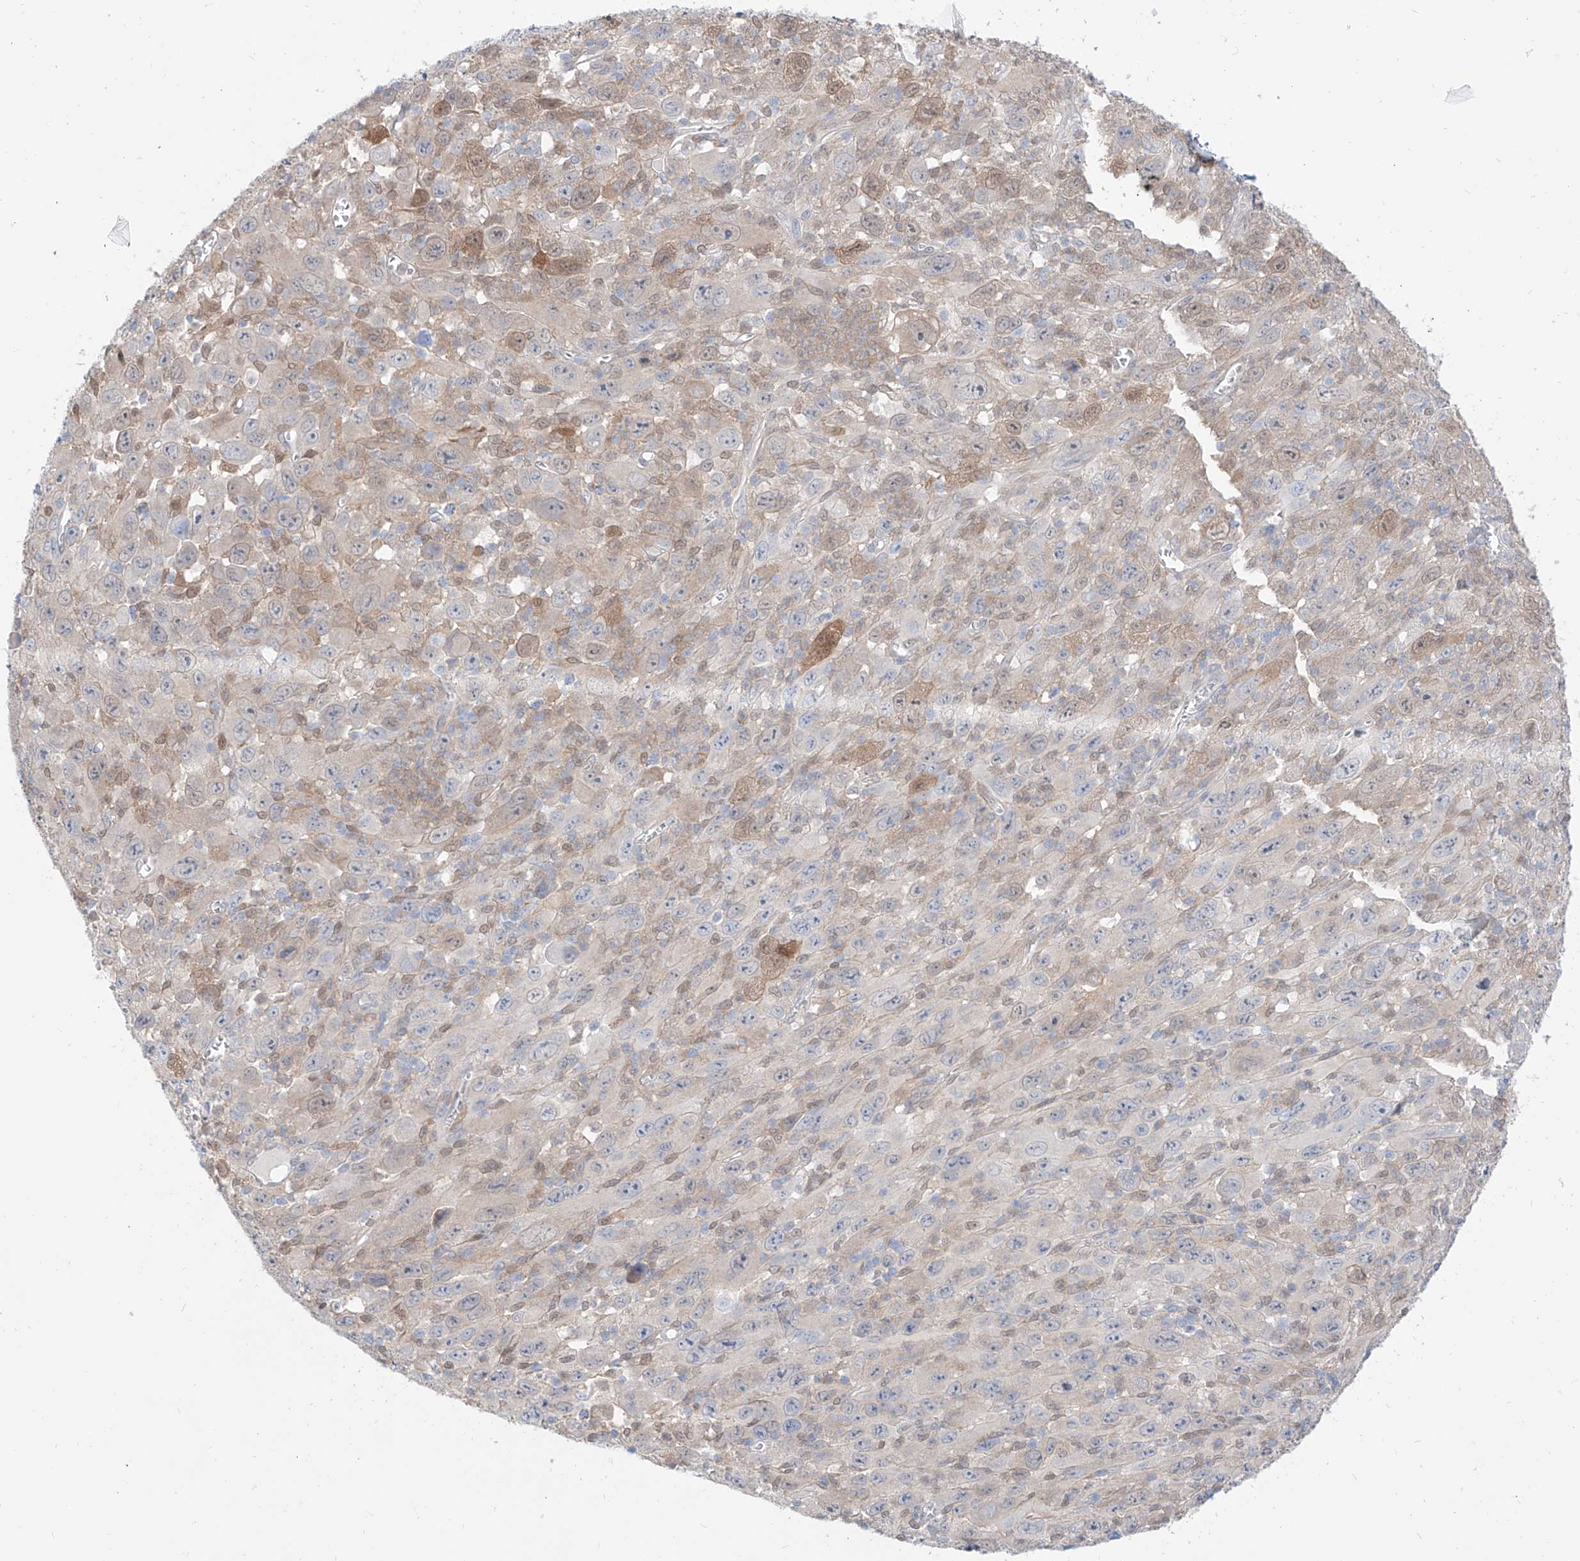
{"staining": {"intensity": "weak", "quantity": "25%-75%", "location": "cytoplasmic/membranous,nuclear"}, "tissue": "melanoma", "cell_type": "Tumor cells", "image_type": "cancer", "snomed": [{"axis": "morphology", "description": "Malignant melanoma, Metastatic site"}, {"axis": "topography", "description": "Skin"}], "caption": "Weak cytoplasmic/membranous and nuclear expression is seen in about 25%-75% of tumor cells in malignant melanoma (metastatic site).", "gene": "PDXK", "patient": {"sex": "female", "age": 56}}